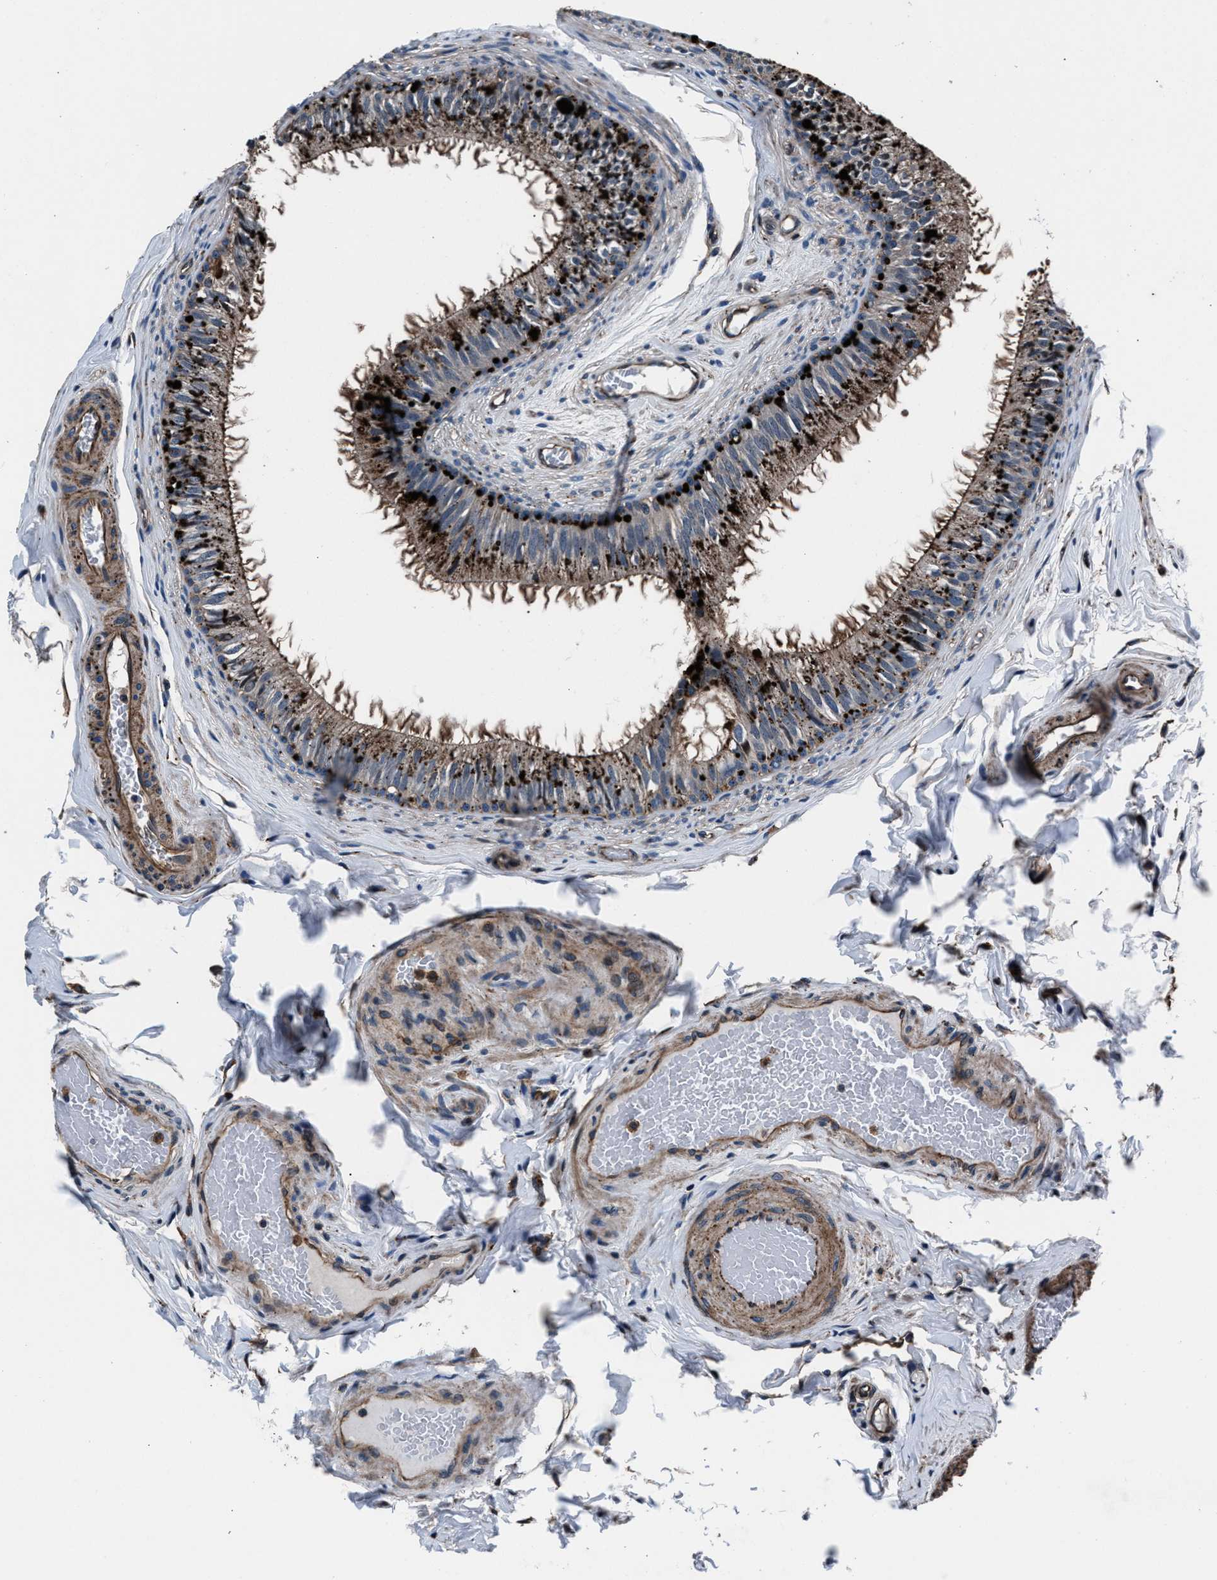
{"staining": {"intensity": "strong", "quantity": "25%-75%", "location": "cytoplasmic/membranous"}, "tissue": "epididymis", "cell_type": "Glandular cells", "image_type": "normal", "snomed": [{"axis": "morphology", "description": "Normal tissue, NOS"}, {"axis": "topography", "description": "Testis"}, {"axis": "topography", "description": "Epididymis"}], "caption": "A high amount of strong cytoplasmic/membranous positivity is identified in about 25%-75% of glandular cells in unremarkable epididymis. The protein of interest is stained brown, and the nuclei are stained in blue (DAB (3,3'-diaminobenzidine) IHC with brightfield microscopy, high magnification).", "gene": "MFSD11", "patient": {"sex": "male", "age": 36}}